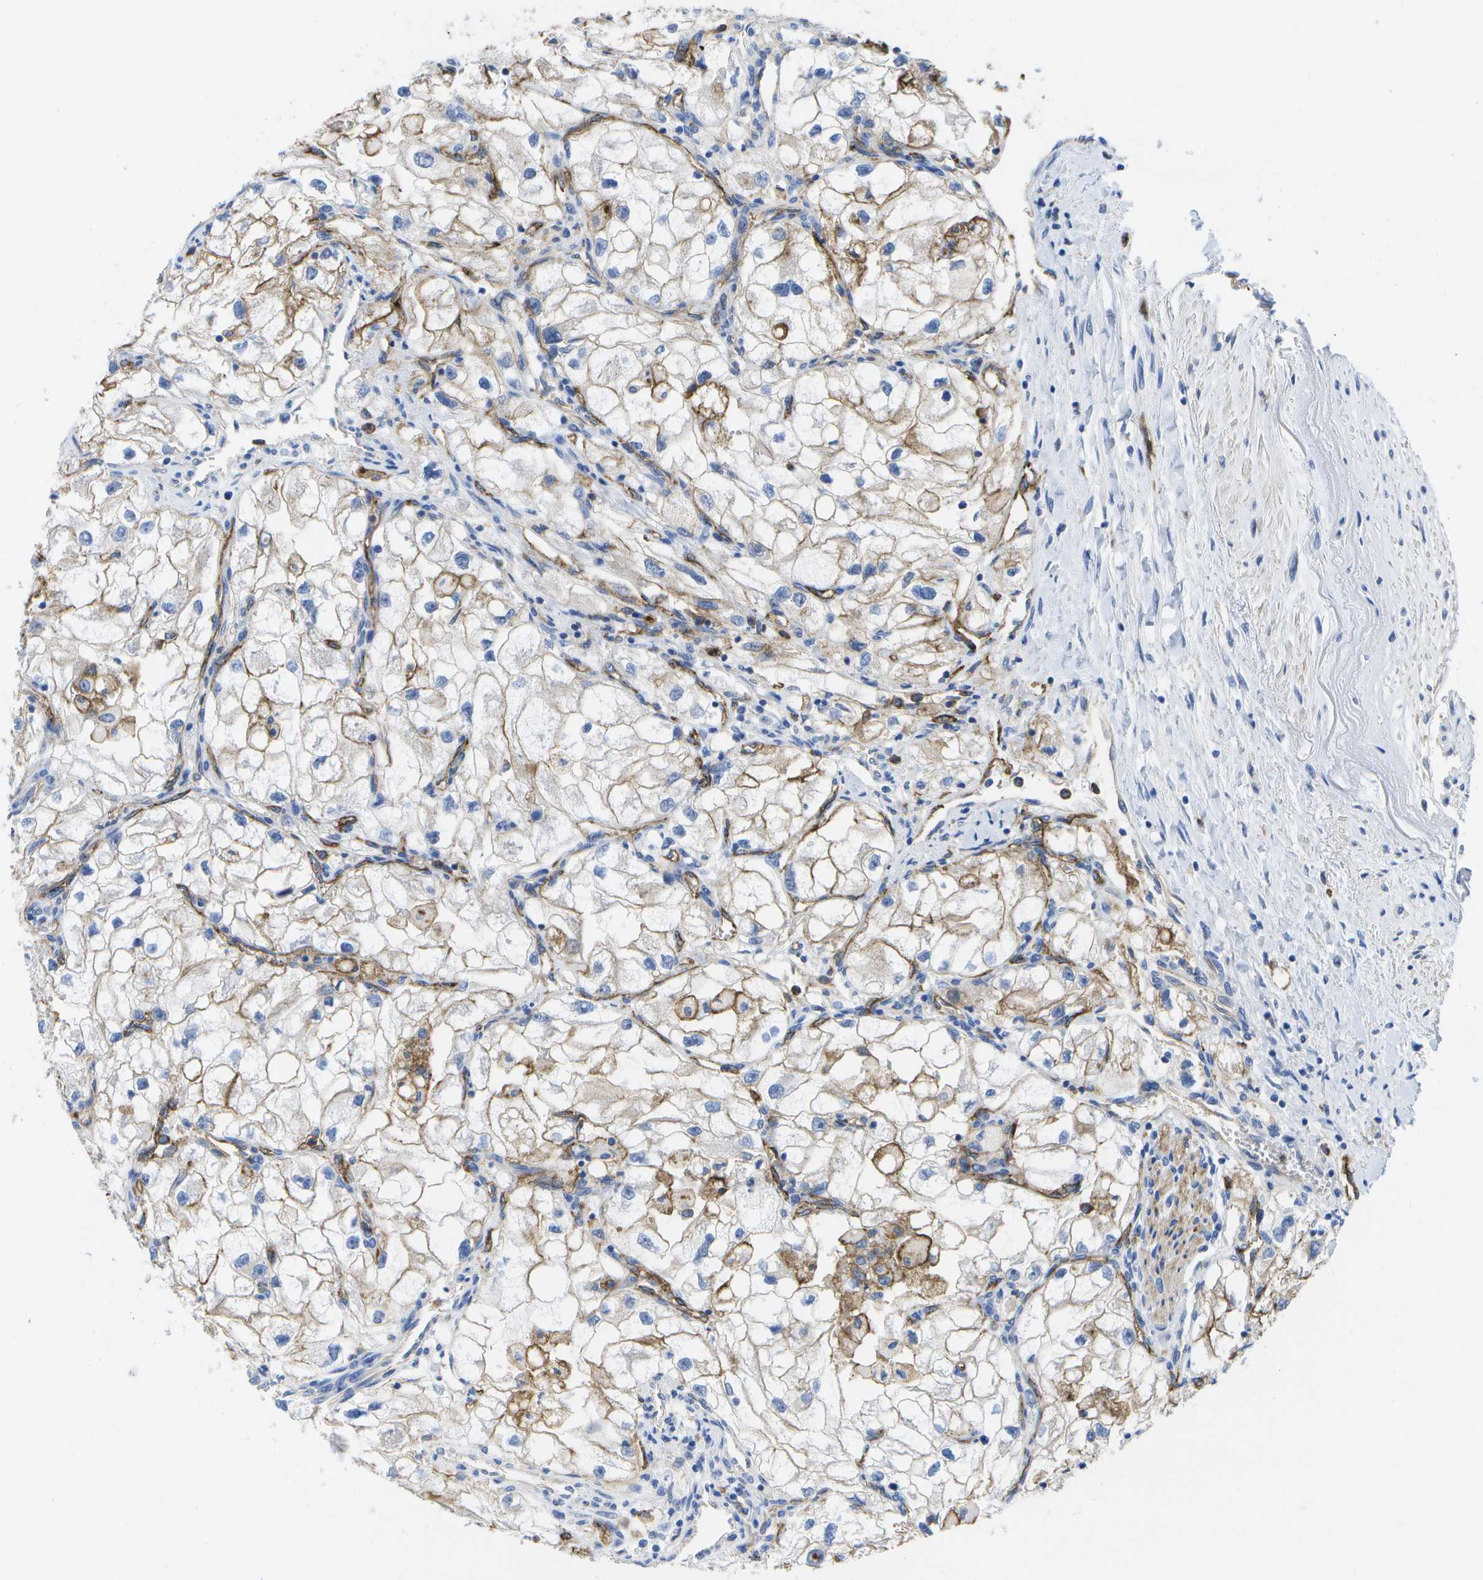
{"staining": {"intensity": "negative", "quantity": "none", "location": "none"}, "tissue": "renal cancer", "cell_type": "Tumor cells", "image_type": "cancer", "snomed": [{"axis": "morphology", "description": "Adenocarcinoma, NOS"}, {"axis": "topography", "description": "Kidney"}], "caption": "Histopathology image shows no significant protein positivity in tumor cells of renal cancer (adenocarcinoma). (Stains: DAB IHC with hematoxylin counter stain, Microscopy: brightfield microscopy at high magnification).", "gene": "DYSF", "patient": {"sex": "female", "age": 70}}